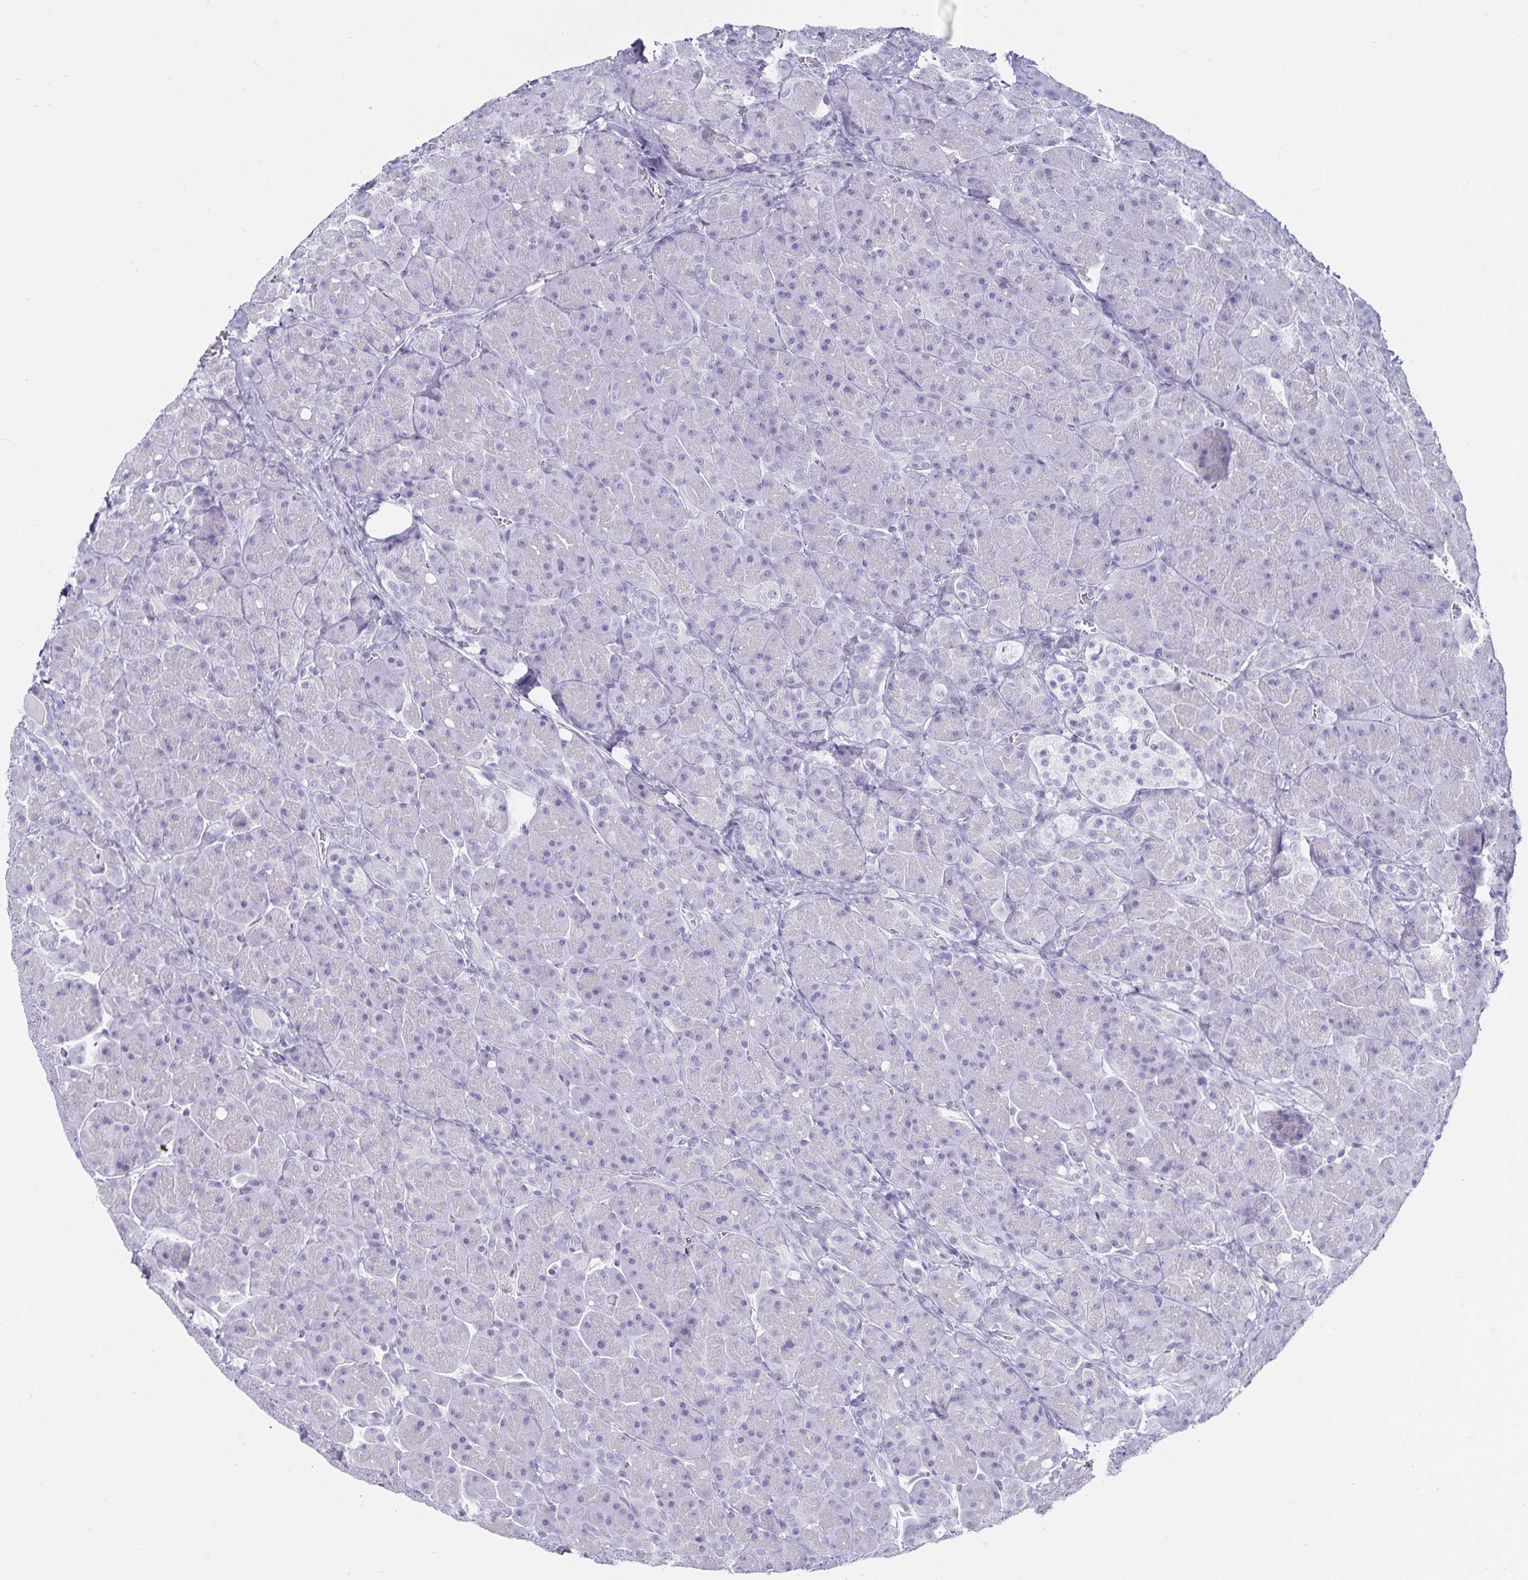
{"staining": {"intensity": "negative", "quantity": "none", "location": "none"}, "tissue": "pancreas", "cell_type": "Exocrine glandular cells", "image_type": "normal", "snomed": [{"axis": "morphology", "description": "Normal tissue, NOS"}, {"axis": "topography", "description": "Pancreas"}], "caption": "IHC photomicrograph of benign pancreas stained for a protein (brown), which displays no staining in exocrine glandular cells.", "gene": "DEFA6", "patient": {"sex": "male", "age": 55}}